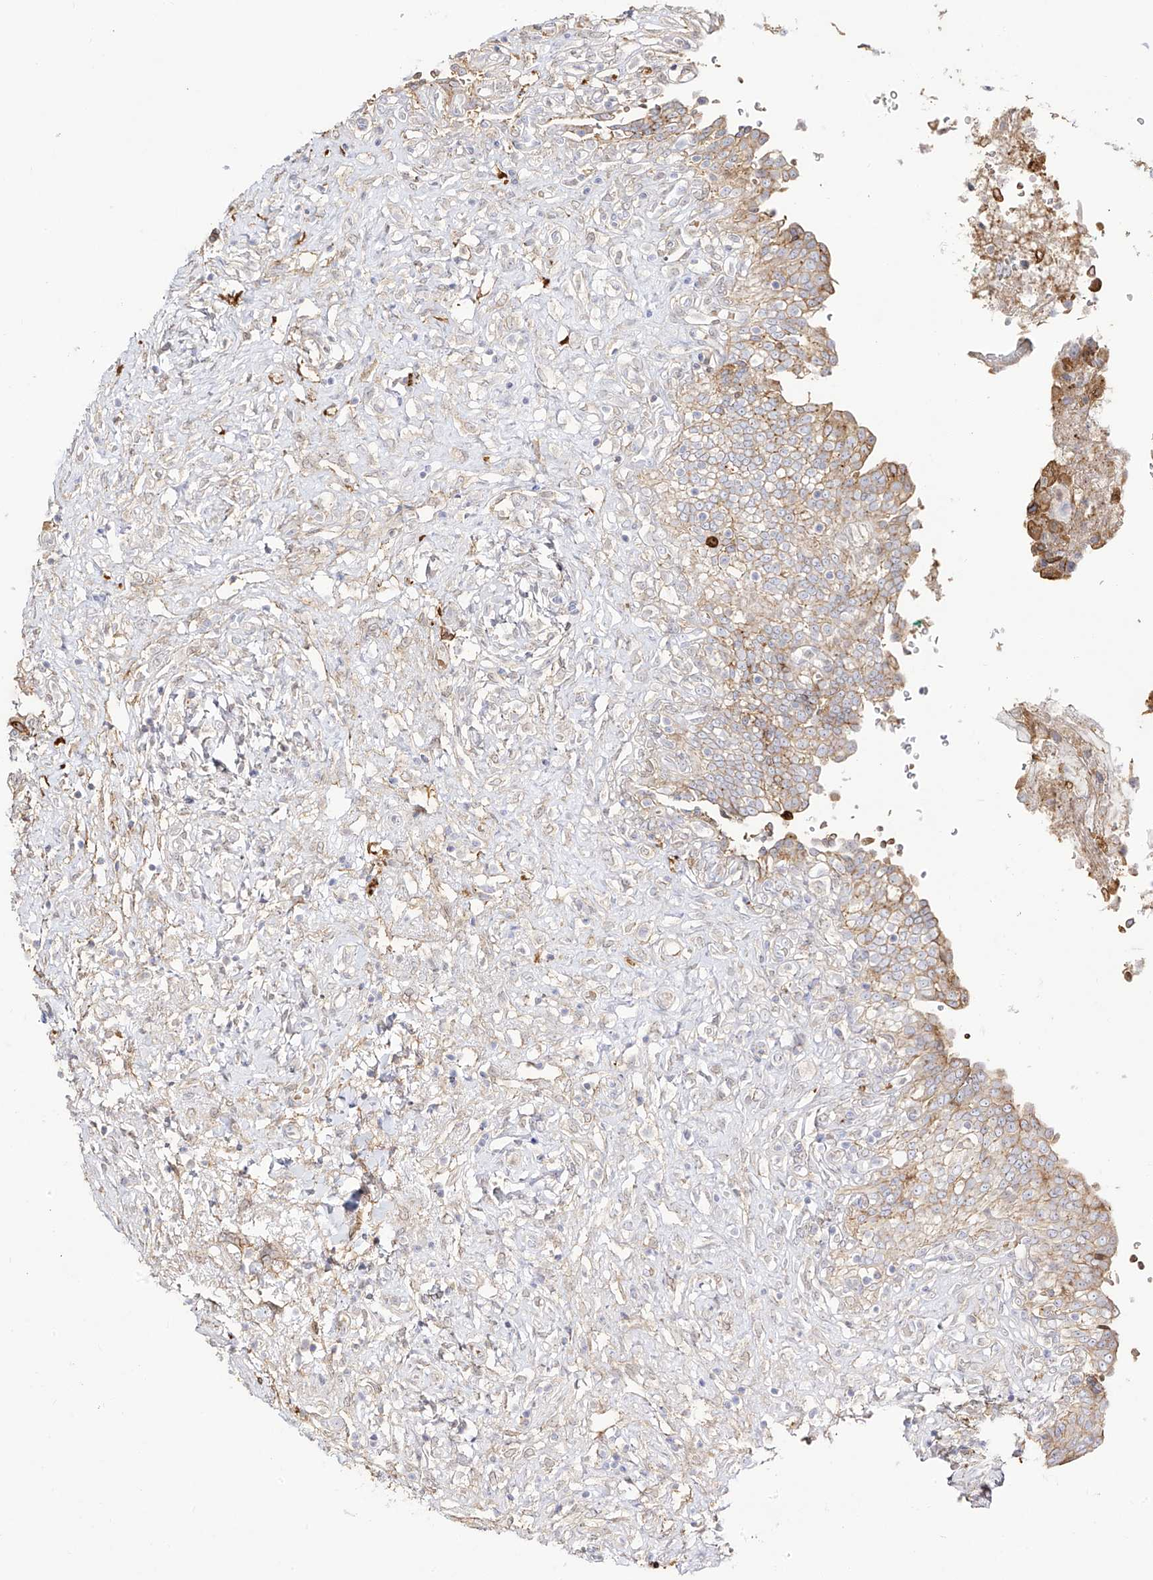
{"staining": {"intensity": "moderate", "quantity": "25%-75%", "location": "cytoplasmic/membranous"}, "tissue": "urinary bladder", "cell_type": "Urothelial cells", "image_type": "normal", "snomed": [{"axis": "morphology", "description": "Urothelial carcinoma, High grade"}, {"axis": "topography", "description": "Urinary bladder"}], "caption": "Urothelial cells display medium levels of moderate cytoplasmic/membranous positivity in approximately 25%-75% of cells in unremarkable human urinary bladder. (brown staining indicates protein expression, while blue staining denotes nuclei).", "gene": "ZGRF1", "patient": {"sex": "male", "age": 46}}